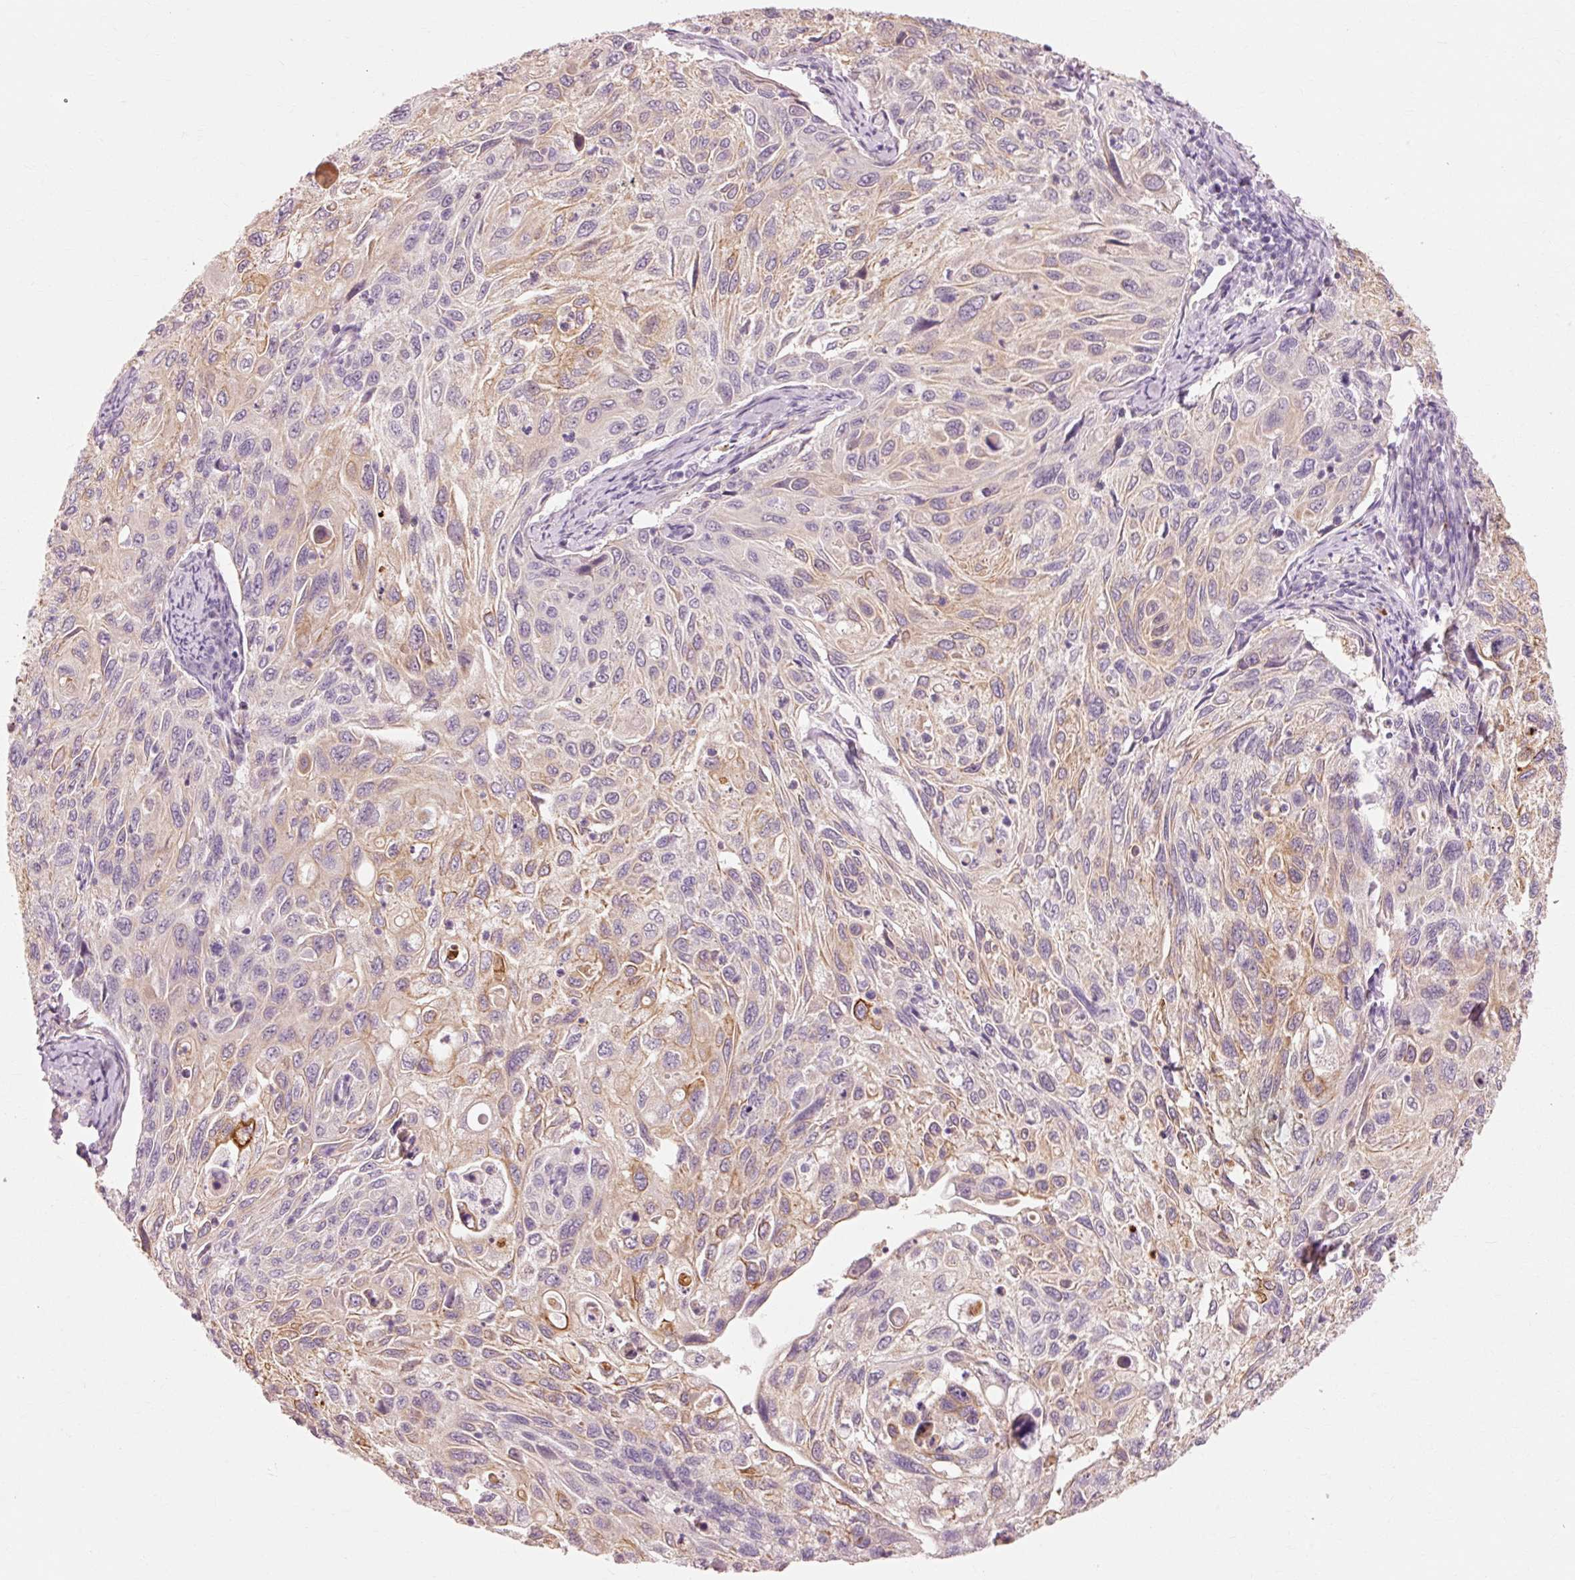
{"staining": {"intensity": "strong", "quantity": "25%-75%", "location": "cytoplasmic/membranous"}, "tissue": "cervical cancer", "cell_type": "Tumor cells", "image_type": "cancer", "snomed": [{"axis": "morphology", "description": "Squamous cell carcinoma, NOS"}, {"axis": "topography", "description": "Cervix"}], "caption": "Tumor cells show strong cytoplasmic/membranous staining in about 25%-75% of cells in cervical cancer (squamous cell carcinoma). Nuclei are stained in blue.", "gene": "TRIM73", "patient": {"sex": "female", "age": 70}}